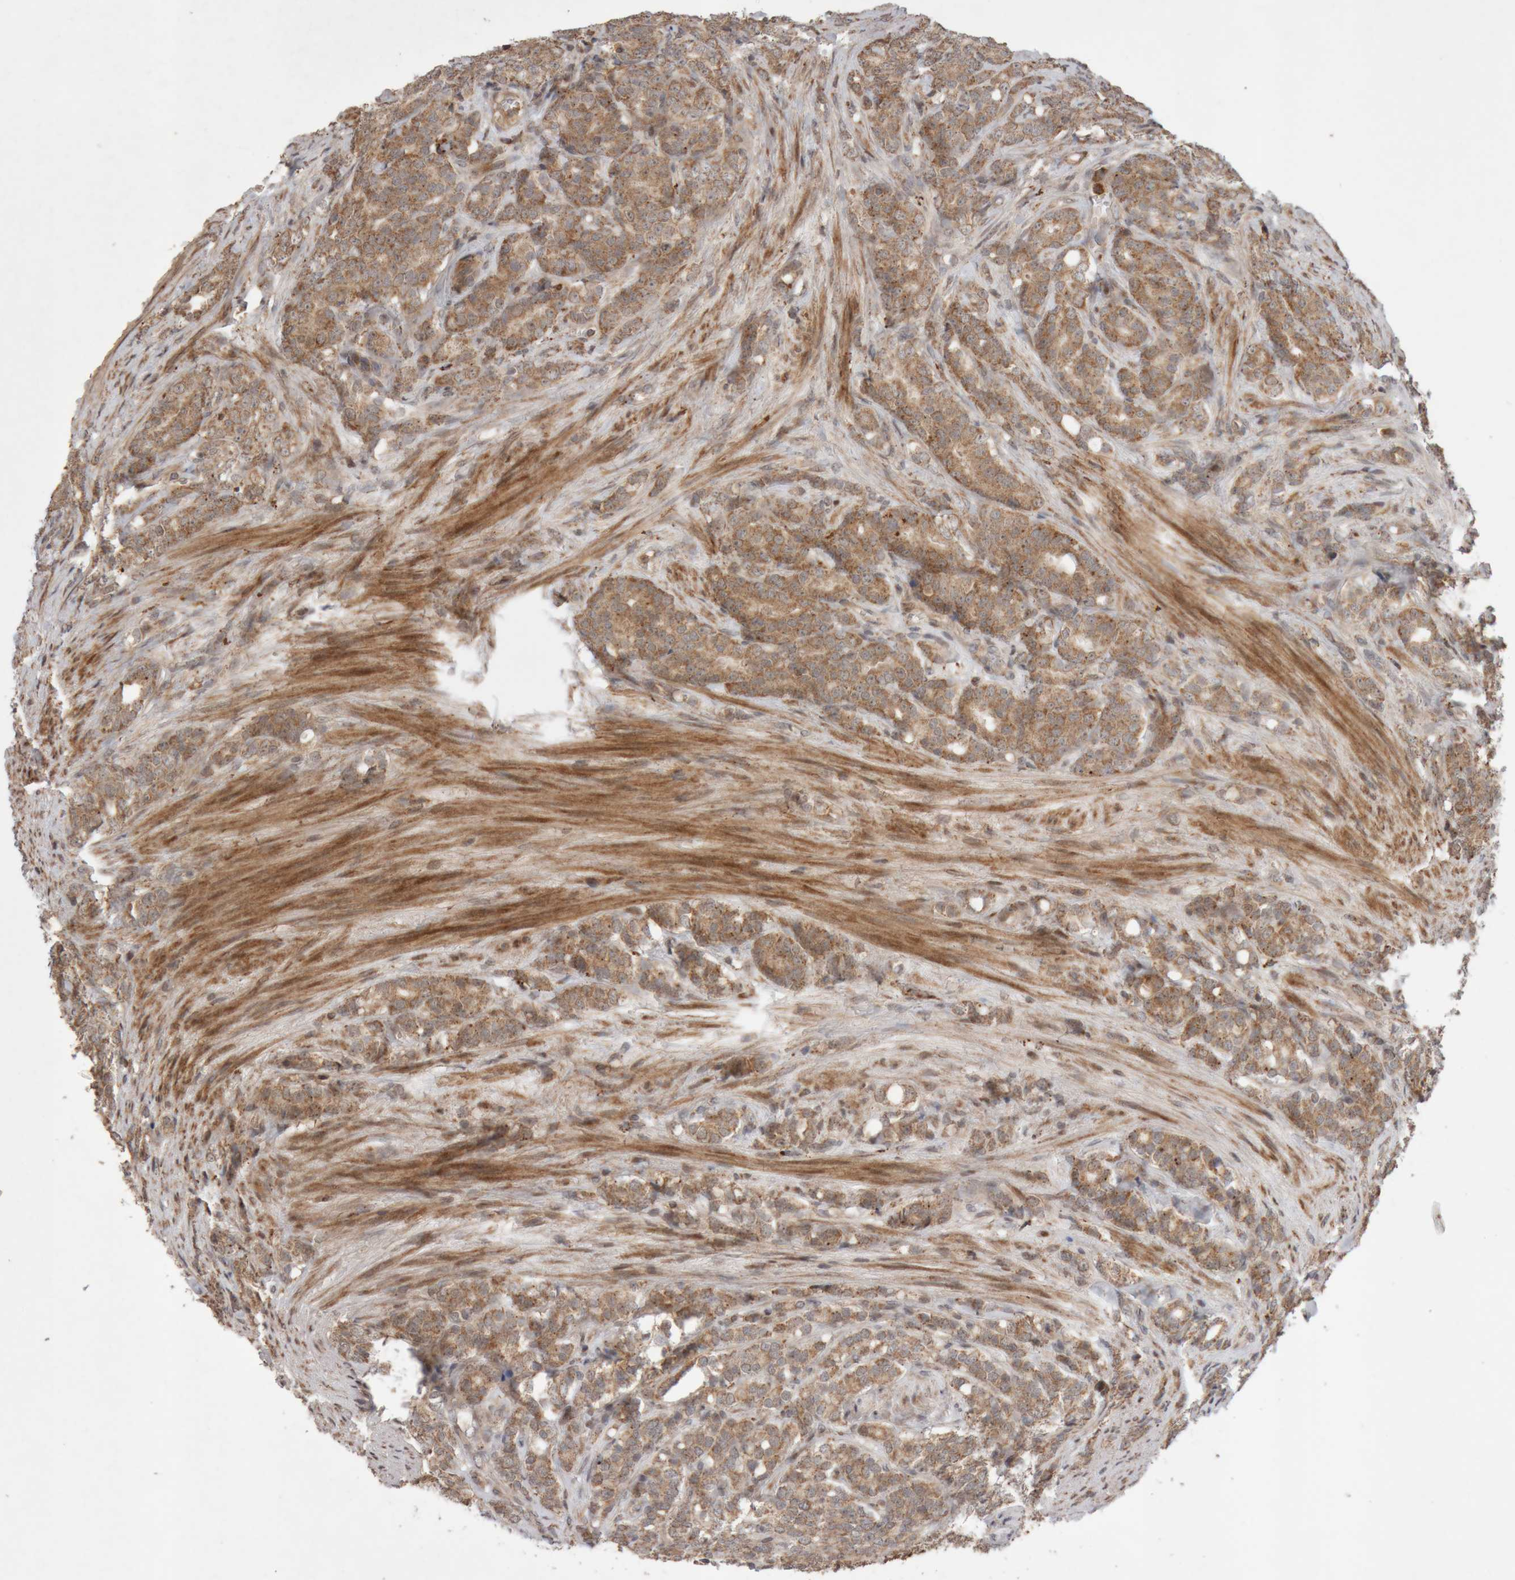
{"staining": {"intensity": "moderate", "quantity": ">75%", "location": "cytoplasmic/membranous"}, "tissue": "prostate cancer", "cell_type": "Tumor cells", "image_type": "cancer", "snomed": [{"axis": "morphology", "description": "Adenocarcinoma, High grade"}, {"axis": "topography", "description": "Prostate"}], "caption": "Human prostate adenocarcinoma (high-grade) stained with a brown dye displays moderate cytoplasmic/membranous positive positivity in approximately >75% of tumor cells.", "gene": "KIF21B", "patient": {"sex": "male", "age": 62}}